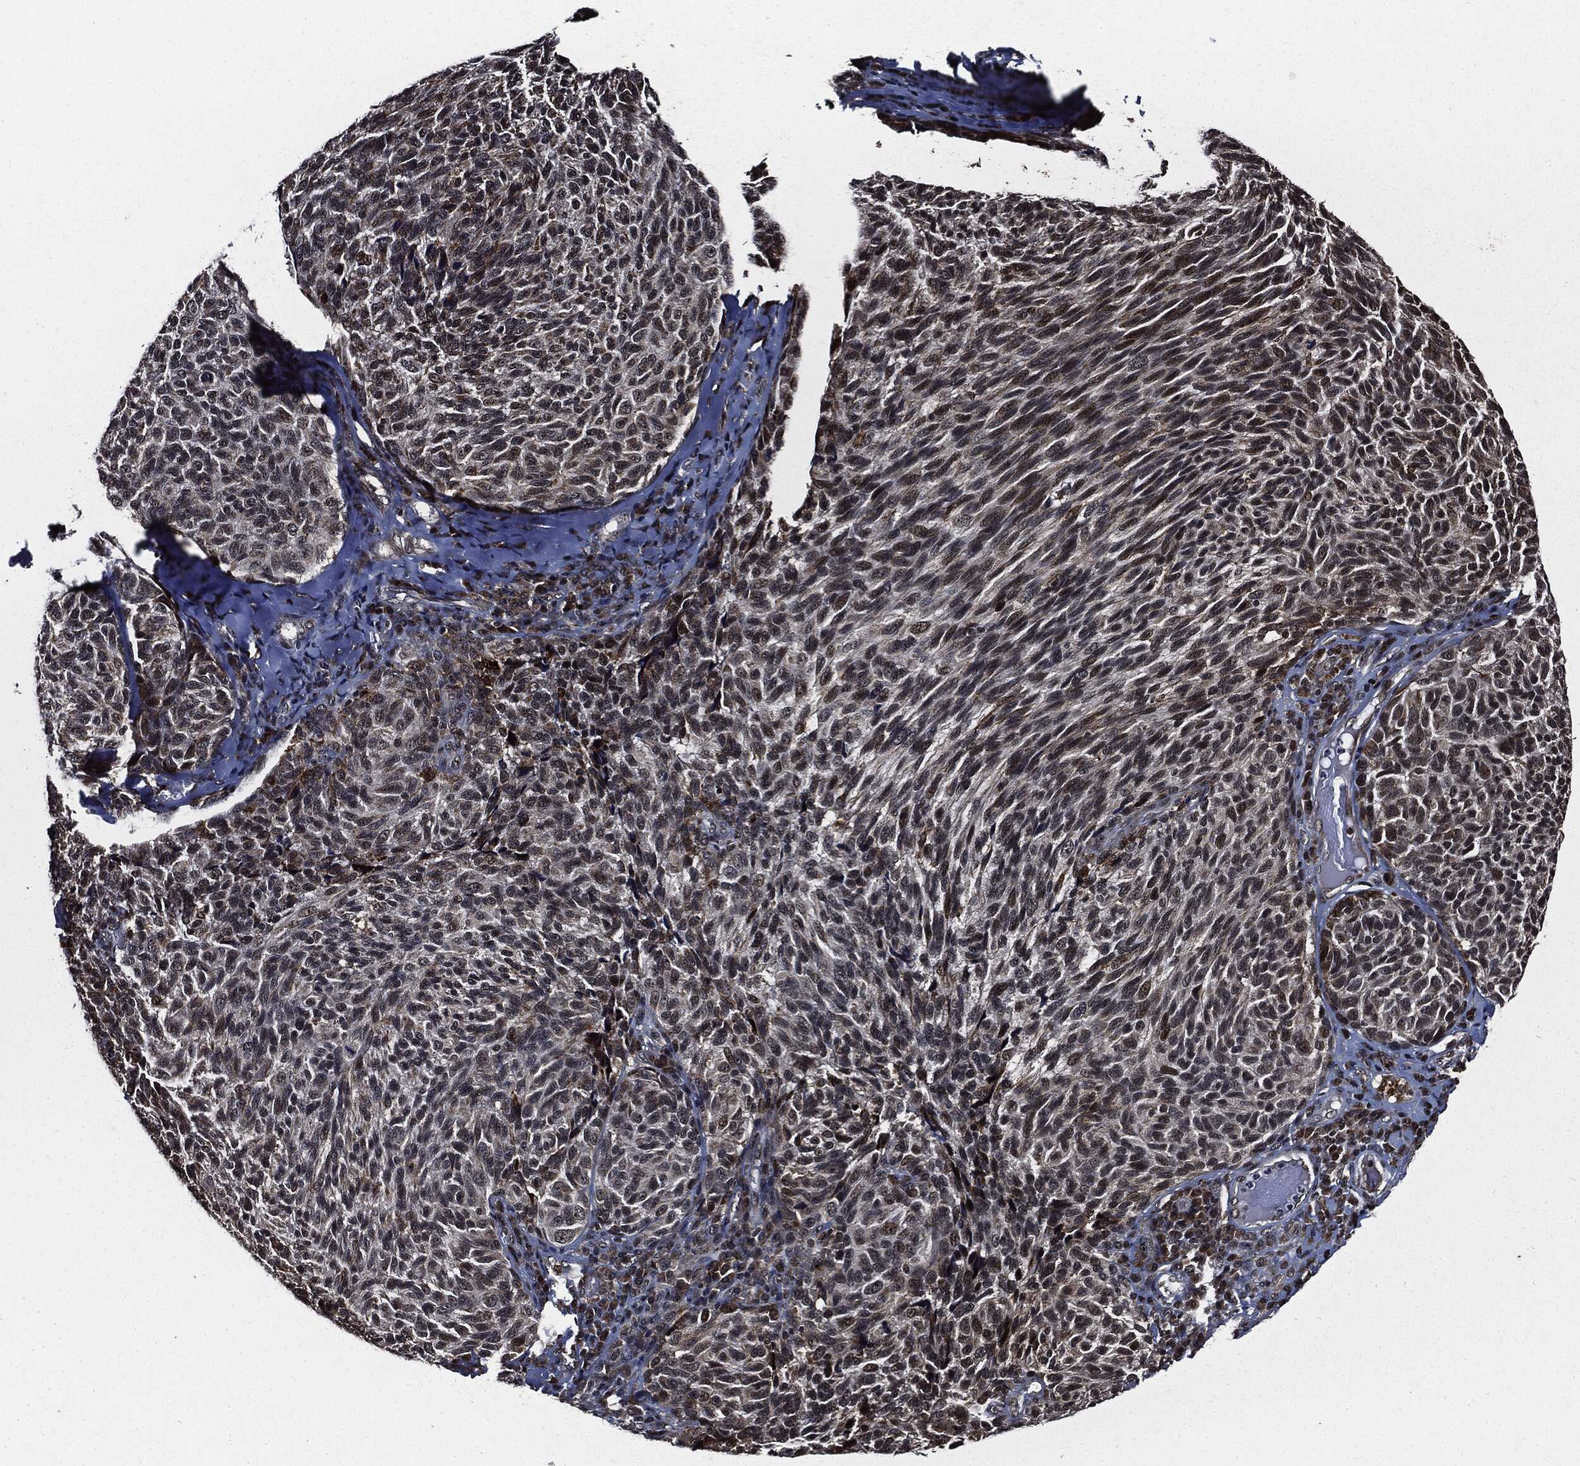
{"staining": {"intensity": "negative", "quantity": "none", "location": "none"}, "tissue": "melanoma", "cell_type": "Tumor cells", "image_type": "cancer", "snomed": [{"axis": "morphology", "description": "Malignant melanoma, NOS"}, {"axis": "topography", "description": "Skin"}], "caption": "Immunohistochemistry photomicrograph of human malignant melanoma stained for a protein (brown), which displays no positivity in tumor cells.", "gene": "SUGT1", "patient": {"sex": "female", "age": 73}}